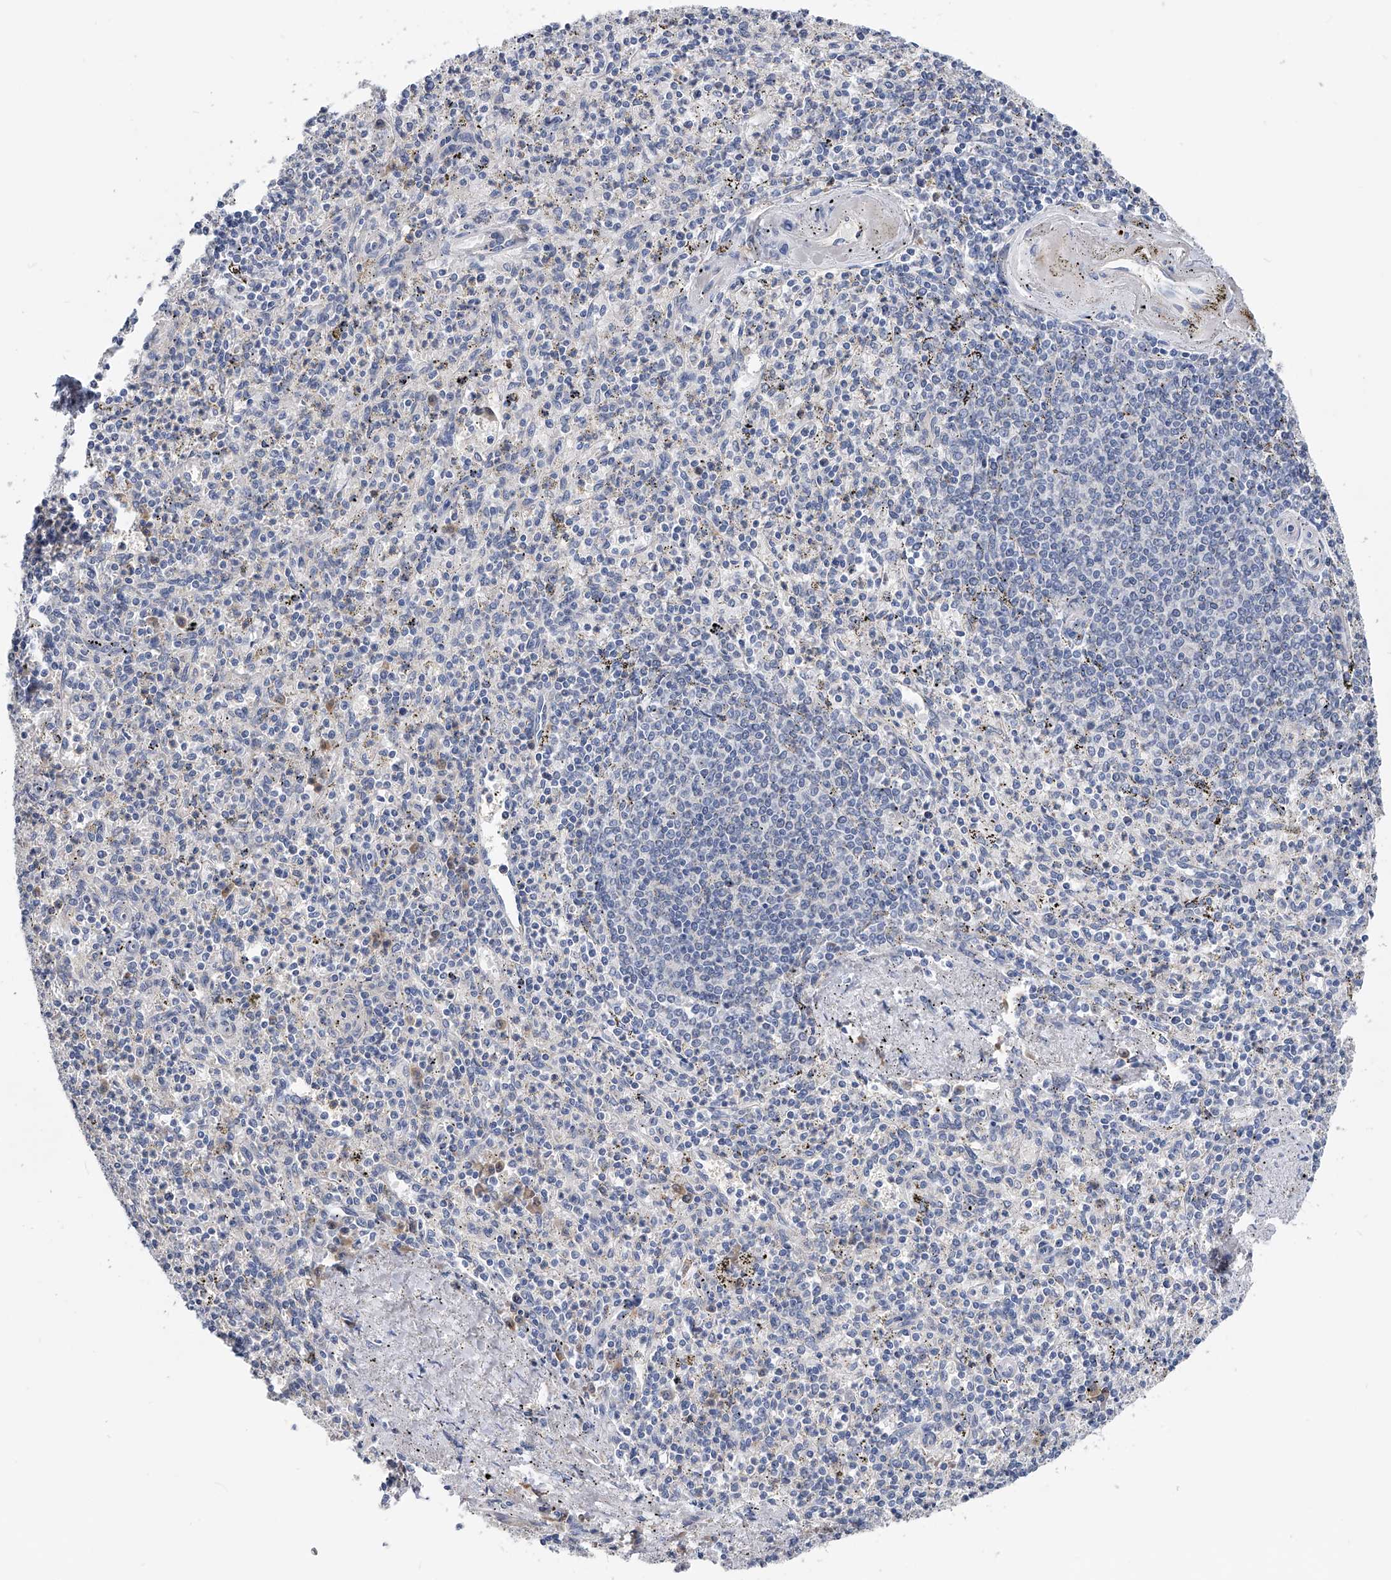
{"staining": {"intensity": "negative", "quantity": "none", "location": "none"}, "tissue": "spleen", "cell_type": "Cells in red pulp", "image_type": "normal", "snomed": [{"axis": "morphology", "description": "Normal tissue, NOS"}, {"axis": "topography", "description": "Spleen"}], "caption": "This is a micrograph of immunohistochemistry (IHC) staining of benign spleen, which shows no staining in cells in red pulp.", "gene": "PGM3", "patient": {"sex": "male", "age": 72}}